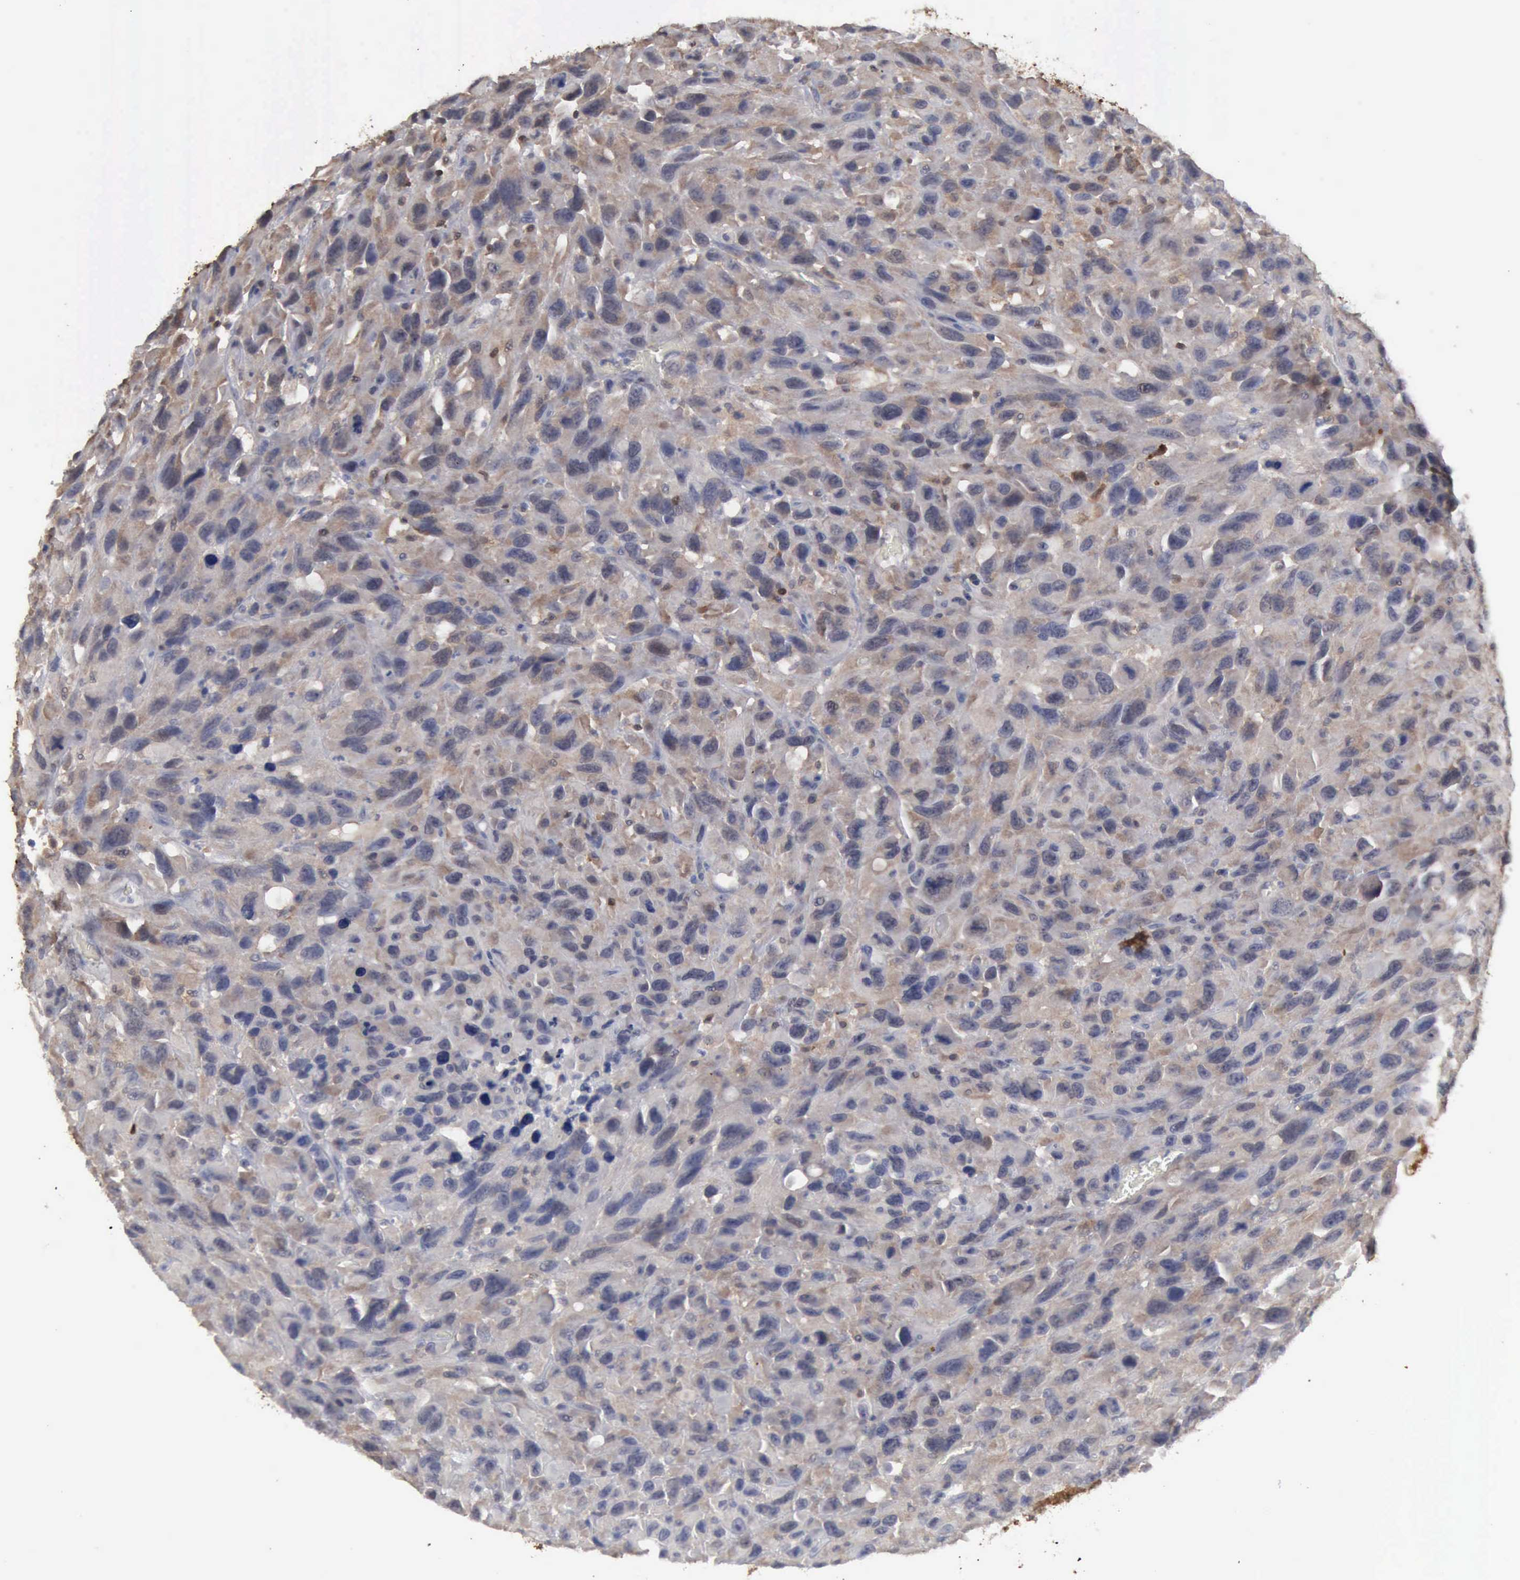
{"staining": {"intensity": "weak", "quantity": ">75%", "location": "cytoplasmic/membranous"}, "tissue": "renal cancer", "cell_type": "Tumor cells", "image_type": "cancer", "snomed": [{"axis": "morphology", "description": "Adenocarcinoma, NOS"}, {"axis": "topography", "description": "Kidney"}], "caption": "Protein expression analysis of human adenocarcinoma (renal) reveals weak cytoplasmic/membranous positivity in about >75% of tumor cells.", "gene": "STAT1", "patient": {"sex": "male", "age": 79}}